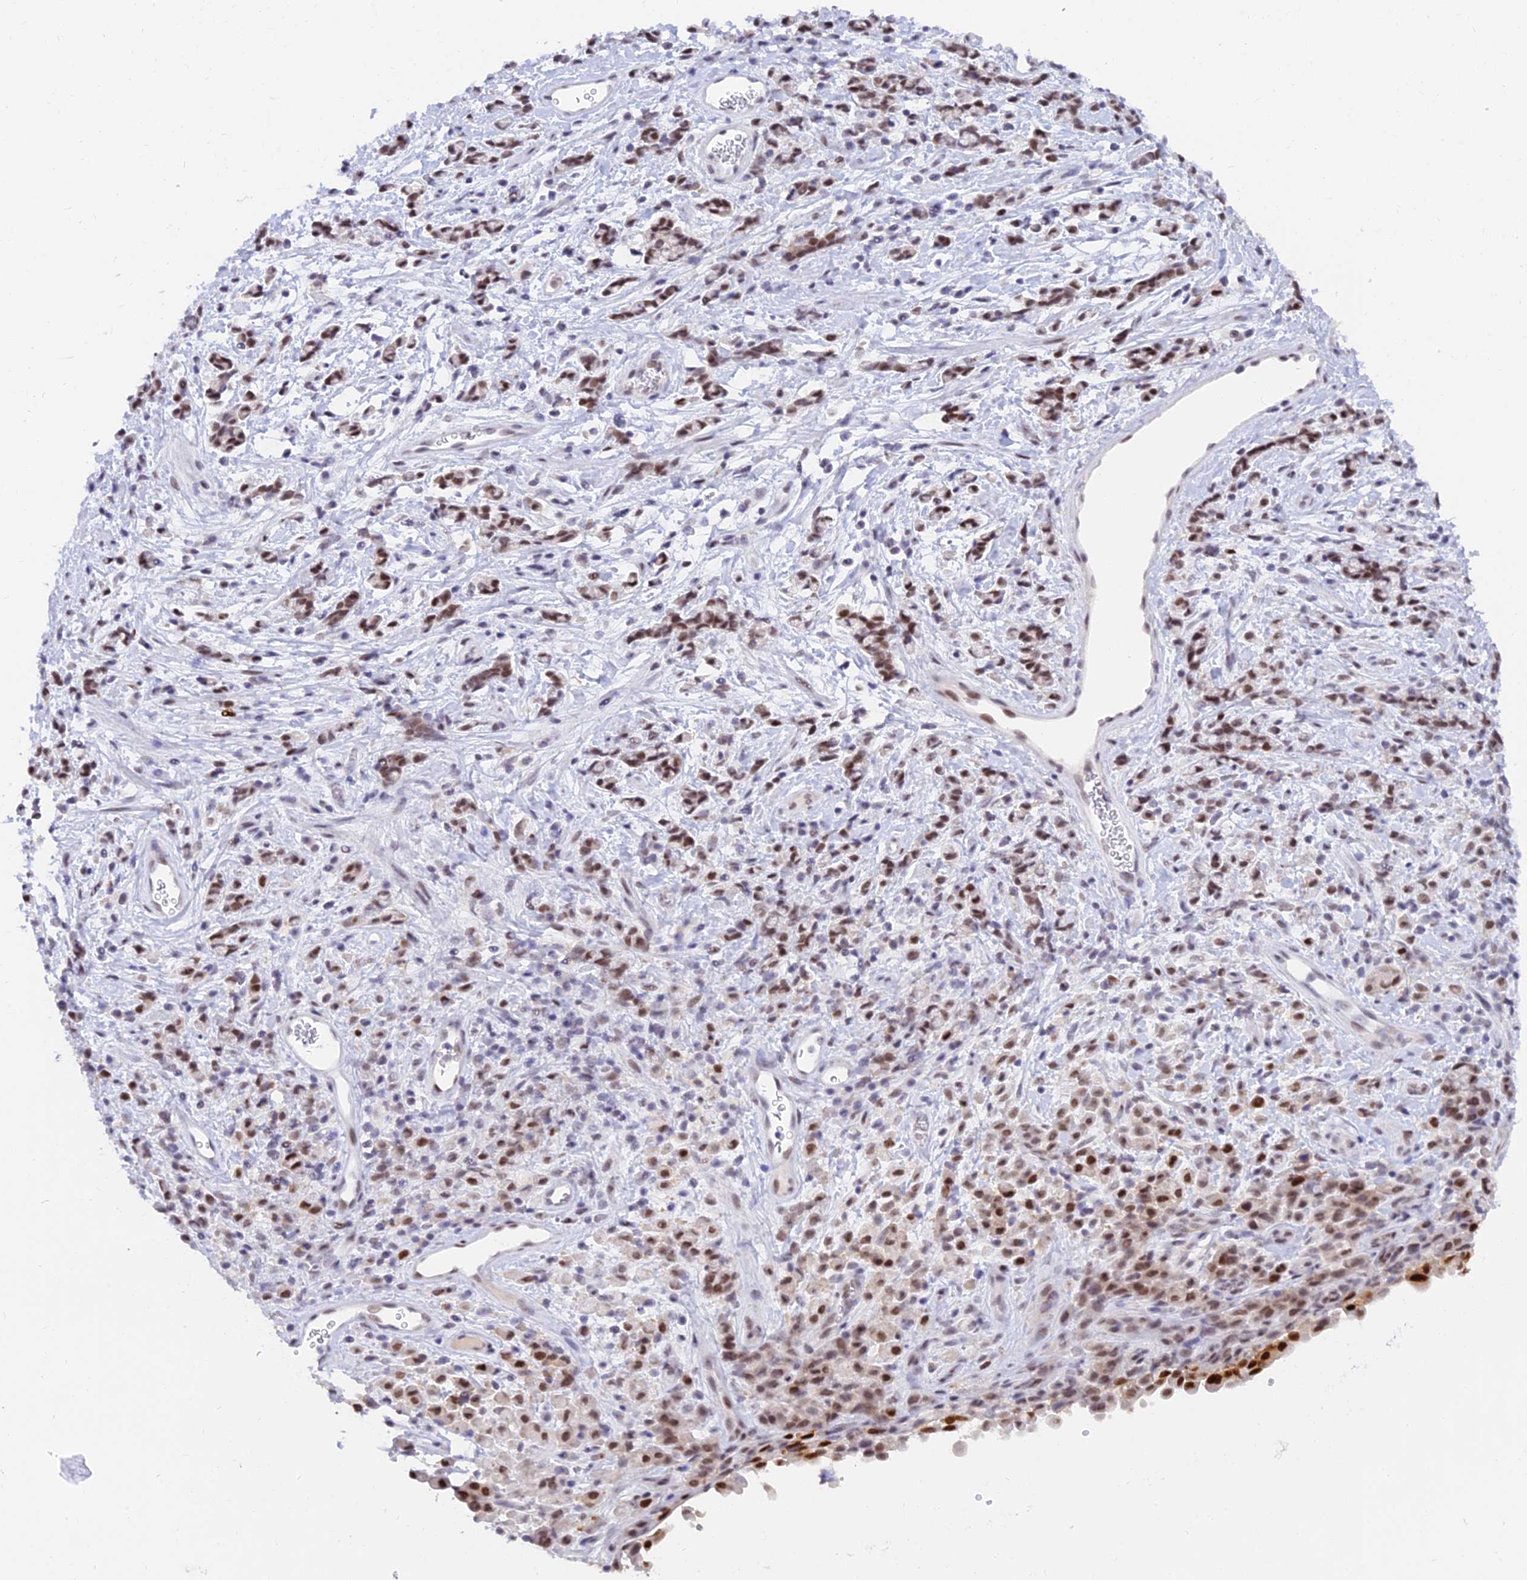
{"staining": {"intensity": "moderate", "quantity": ">75%", "location": "nuclear"}, "tissue": "stomach cancer", "cell_type": "Tumor cells", "image_type": "cancer", "snomed": [{"axis": "morphology", "description": "Adenocarcinoma, NOS"}, {"axis": "topography", "description": "Stomach"}], "caption": "This micrograph reveals stomach adenocarcinoma stained with immunohistochemistry to label a protein in brown. The nuclear of tumor cells show moderate positivity for the protein. Nuclei are counter-stained blue.", "gene": "DPY30", "patient": {"sex": "female", "age": 60}}